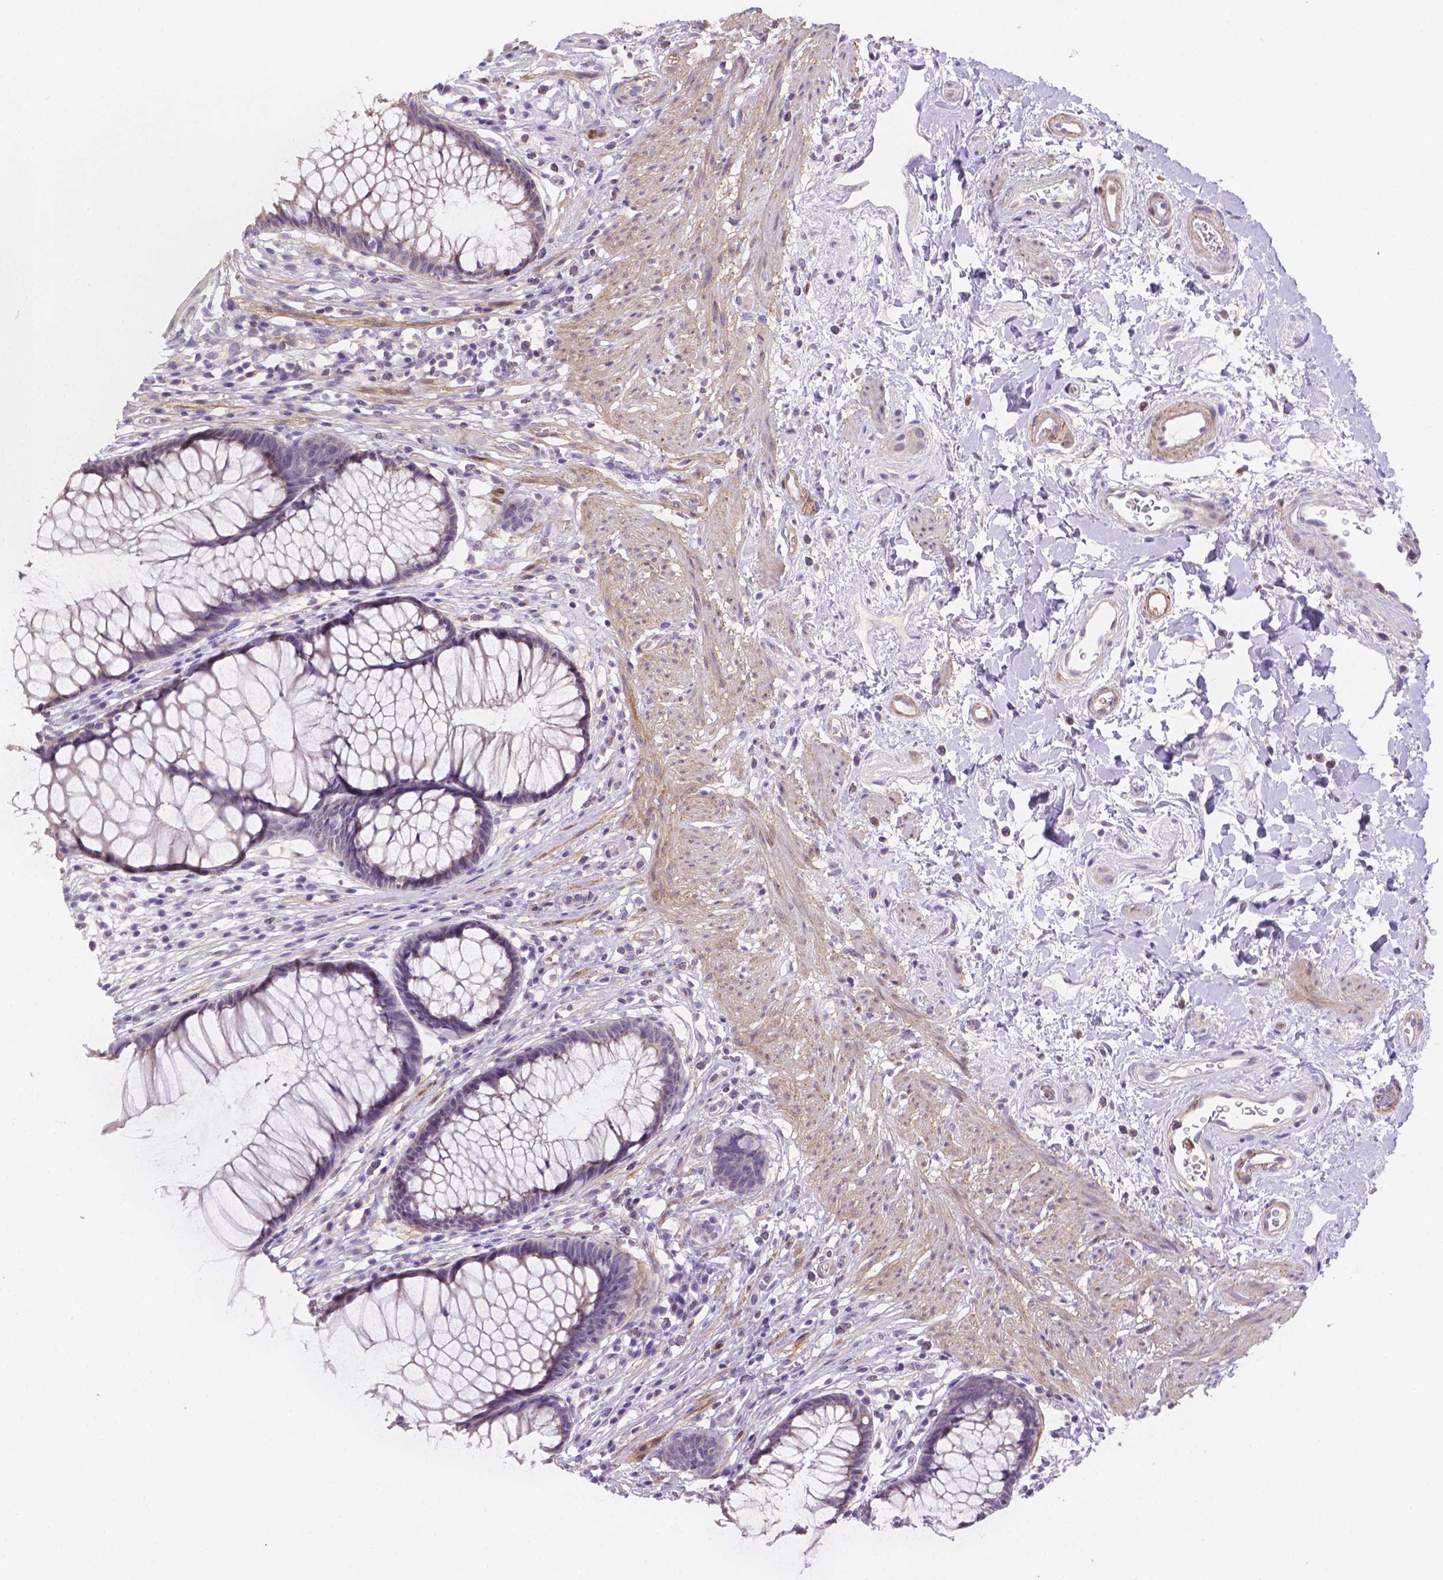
{"staining": {"intensity": "negative", "quantity": "none", "location": "none"}, "tissue": "rectum", "cell_type": "Glandular cells", "image_type": "normal", "snomed": [{"axis": "morphology", "description": "Normal tissue, NOS"}, {"axis": "topography", "description": "Smooth muscle"}, {"axis": "topography", "description": "Rectum"}], "caption": "The immunohistochemistry image has no significant staining in glandular cells of rectum.", "gene": "NXPE2", "patient": {"sex": "male", "age": 53}}